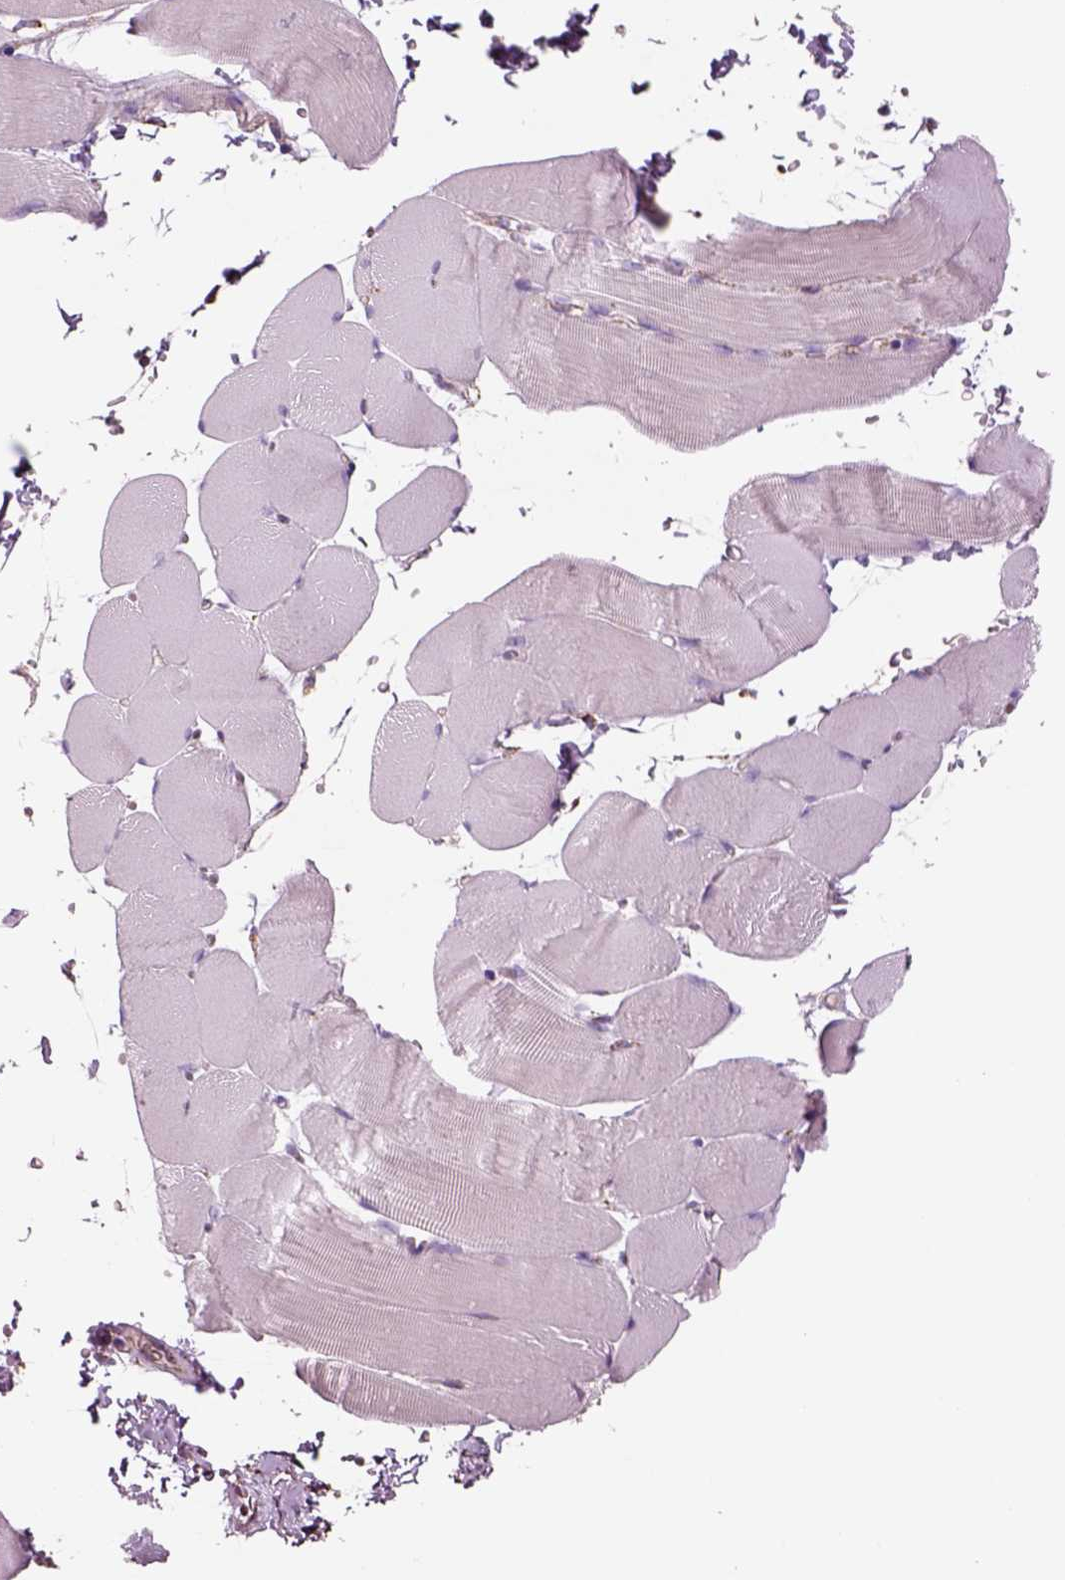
{"staining": {"intensity": "negative", "quantity": "none", "location": "none"}, "tissue": "skeletal muscle", "cell_type": "Myocytes", "image_type": "normal", "snomed": [{"axis": "morphology", "description": "Normal tissue, NOS"}, {"axis": "topography", "description": "Skeletal muscle"}], "caption": "Normal skeletal muscle was stained to show a protein in brown. There is no significant positivity in myocytes. Nuclei are stained in blue.", "gene": "SLC25A24", "patient": {"sex": "female", "age": 37}}